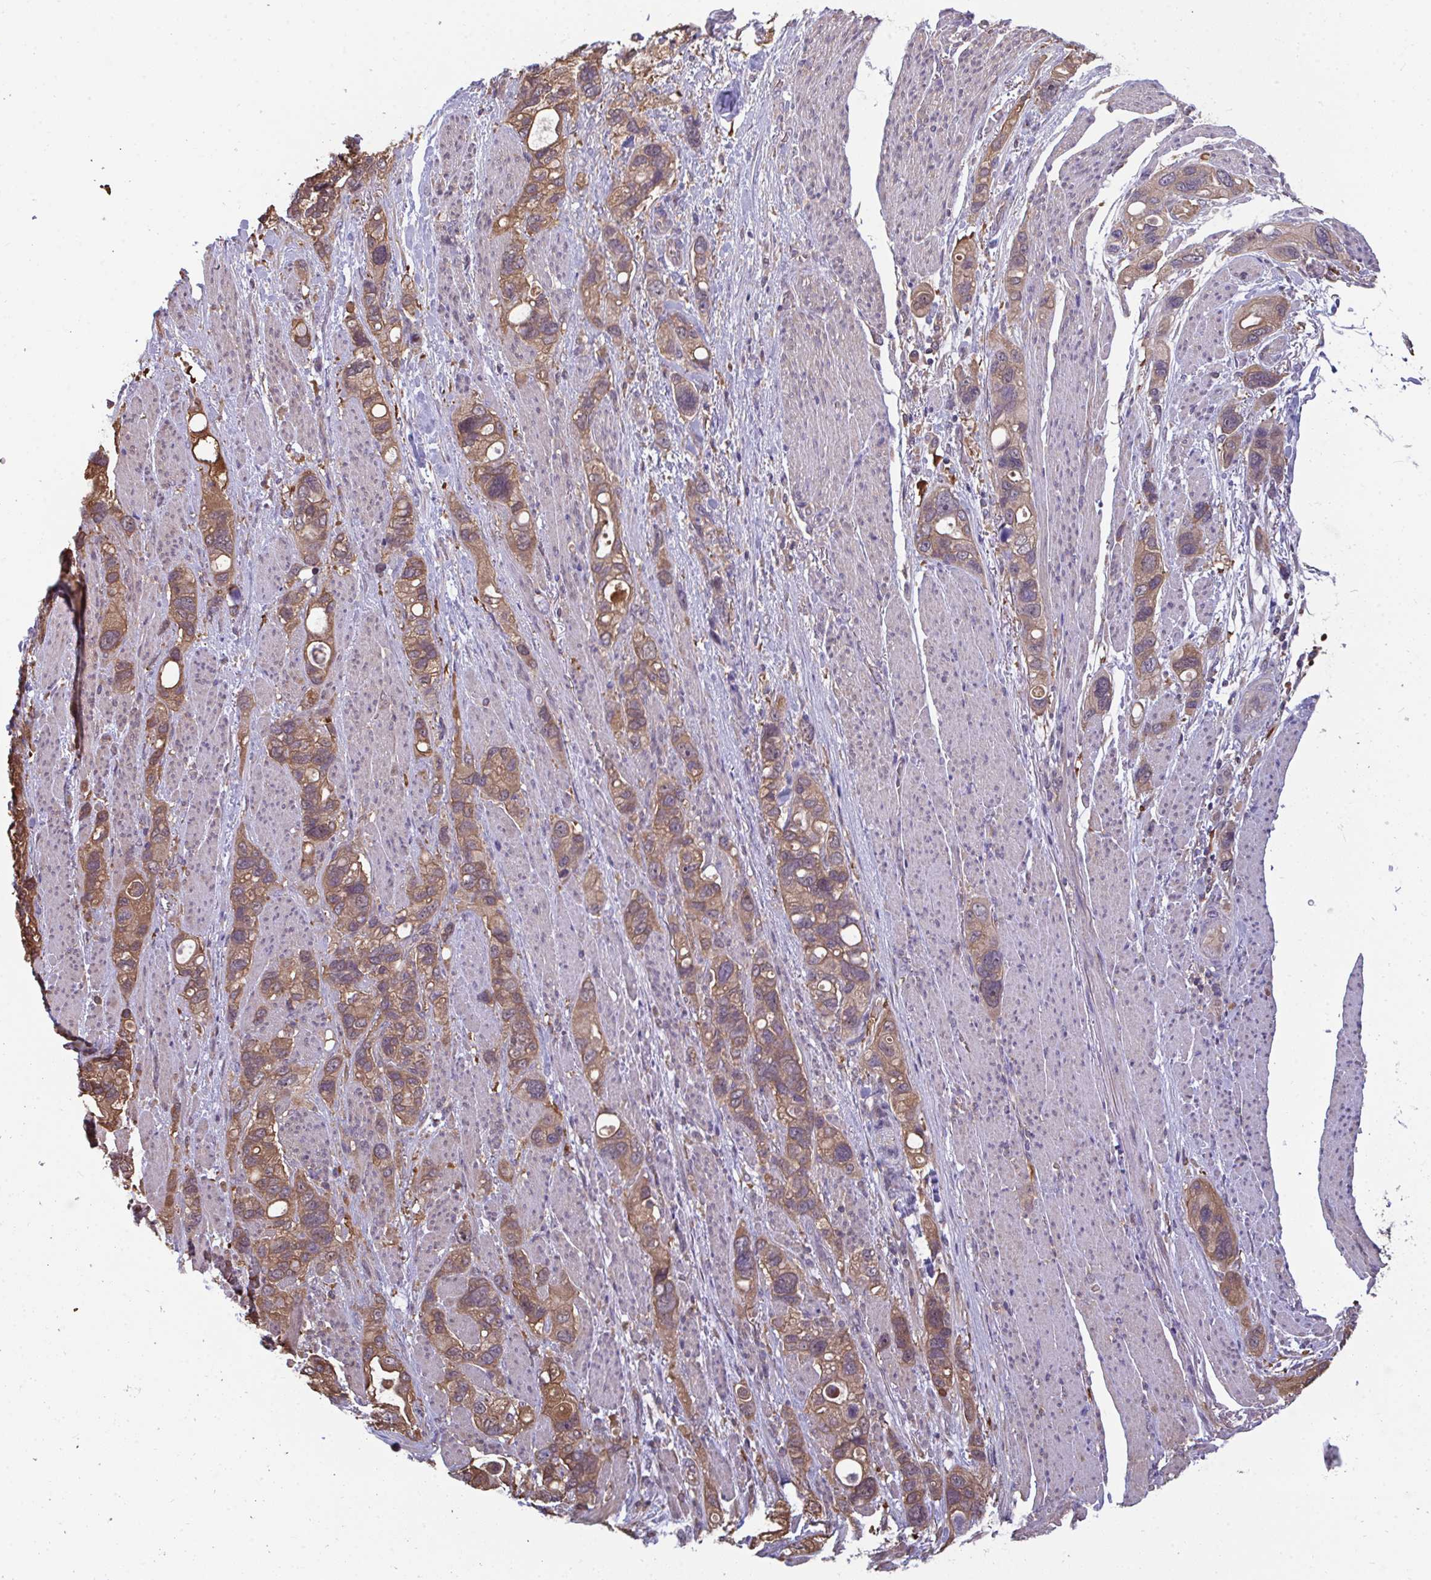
{"staining": {"intensity": "moderate", "quantity": ">75%", "location": "cytoplasmic/membranous,nuclear"}, "tissue": "stomach cancer", "cell_type": "Tumor cells", "image_type": "cancer", "snomed": [{"axis": "morphology", "description": "Adenocarcinoma, NOS"}, {"axis": "topography", "description": "Stomach, upper"}], "caption": "A micrograph of stomach cancer stained for a protein exhibits moderate cytoplasmic/membranous and nuclear brown staining in tumor cells. (brown staining indicates protein expression, while blue staining denotes nuclei).", "gene": "TTC9C", "patient": {"sex": "female", "age": 81}}